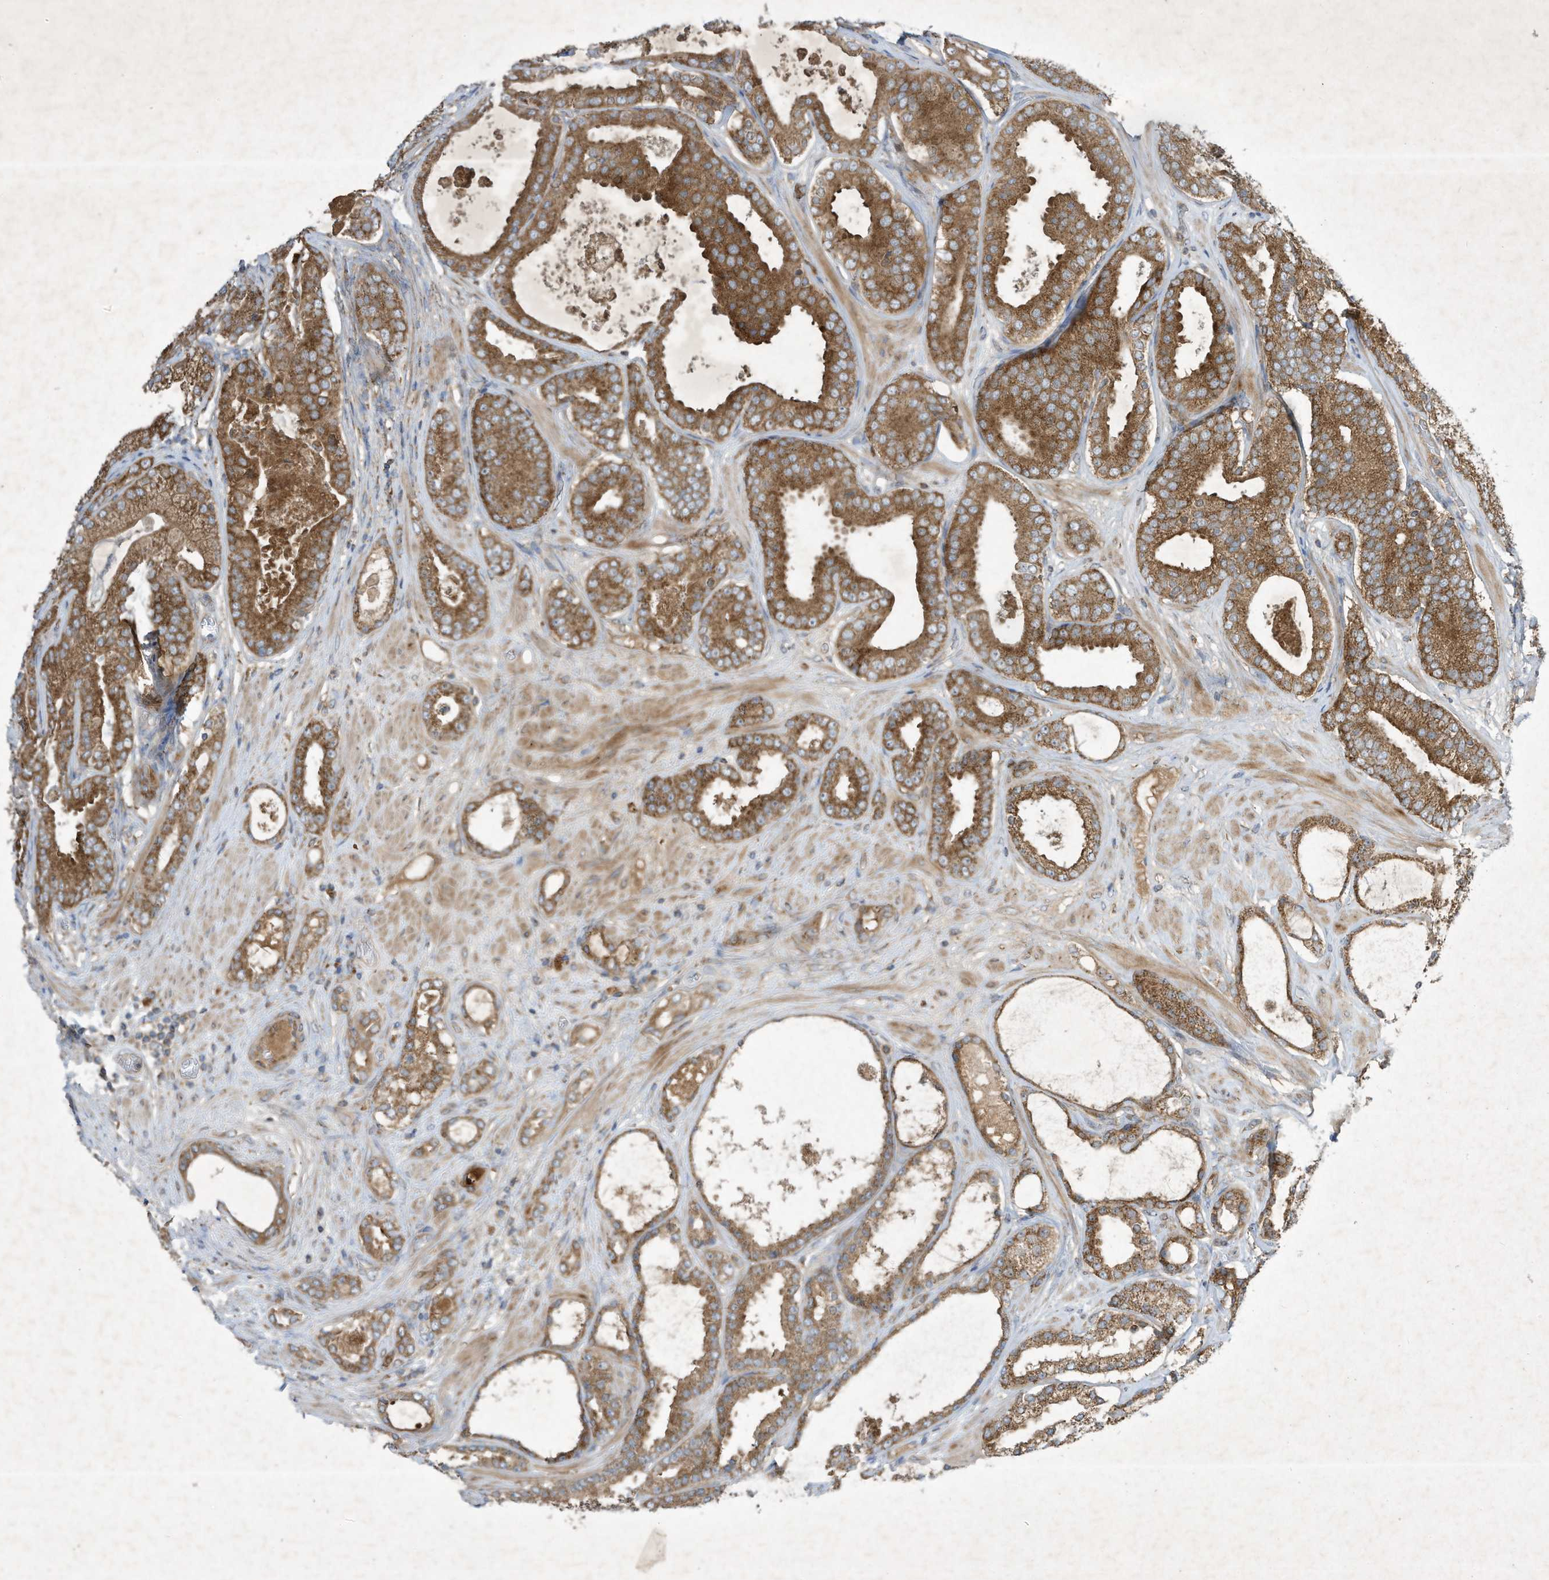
{"staining": {"intensity": "moderate", "quantity": ">75%", "location": "cytoplasmic/membranous"}, "tissue": "prostate cancer", "cell_type": "Tumor cells", "image_type": "cancer", "snomed": [{"axis": "morphology", "description": "Adenocarcinoma, High grade"}, {"axis": "topography", "description": "Prostate"}], "caption": "Protein expression analysis of human prostate cancer reveals moderate cytoplasmic/membranous expression in approximately >75% of tumor cells. (IHC, brightfield microscopy, high magnification).", "gene": "SYNJ2", "patient": {"sex": "male", "age": 60}}